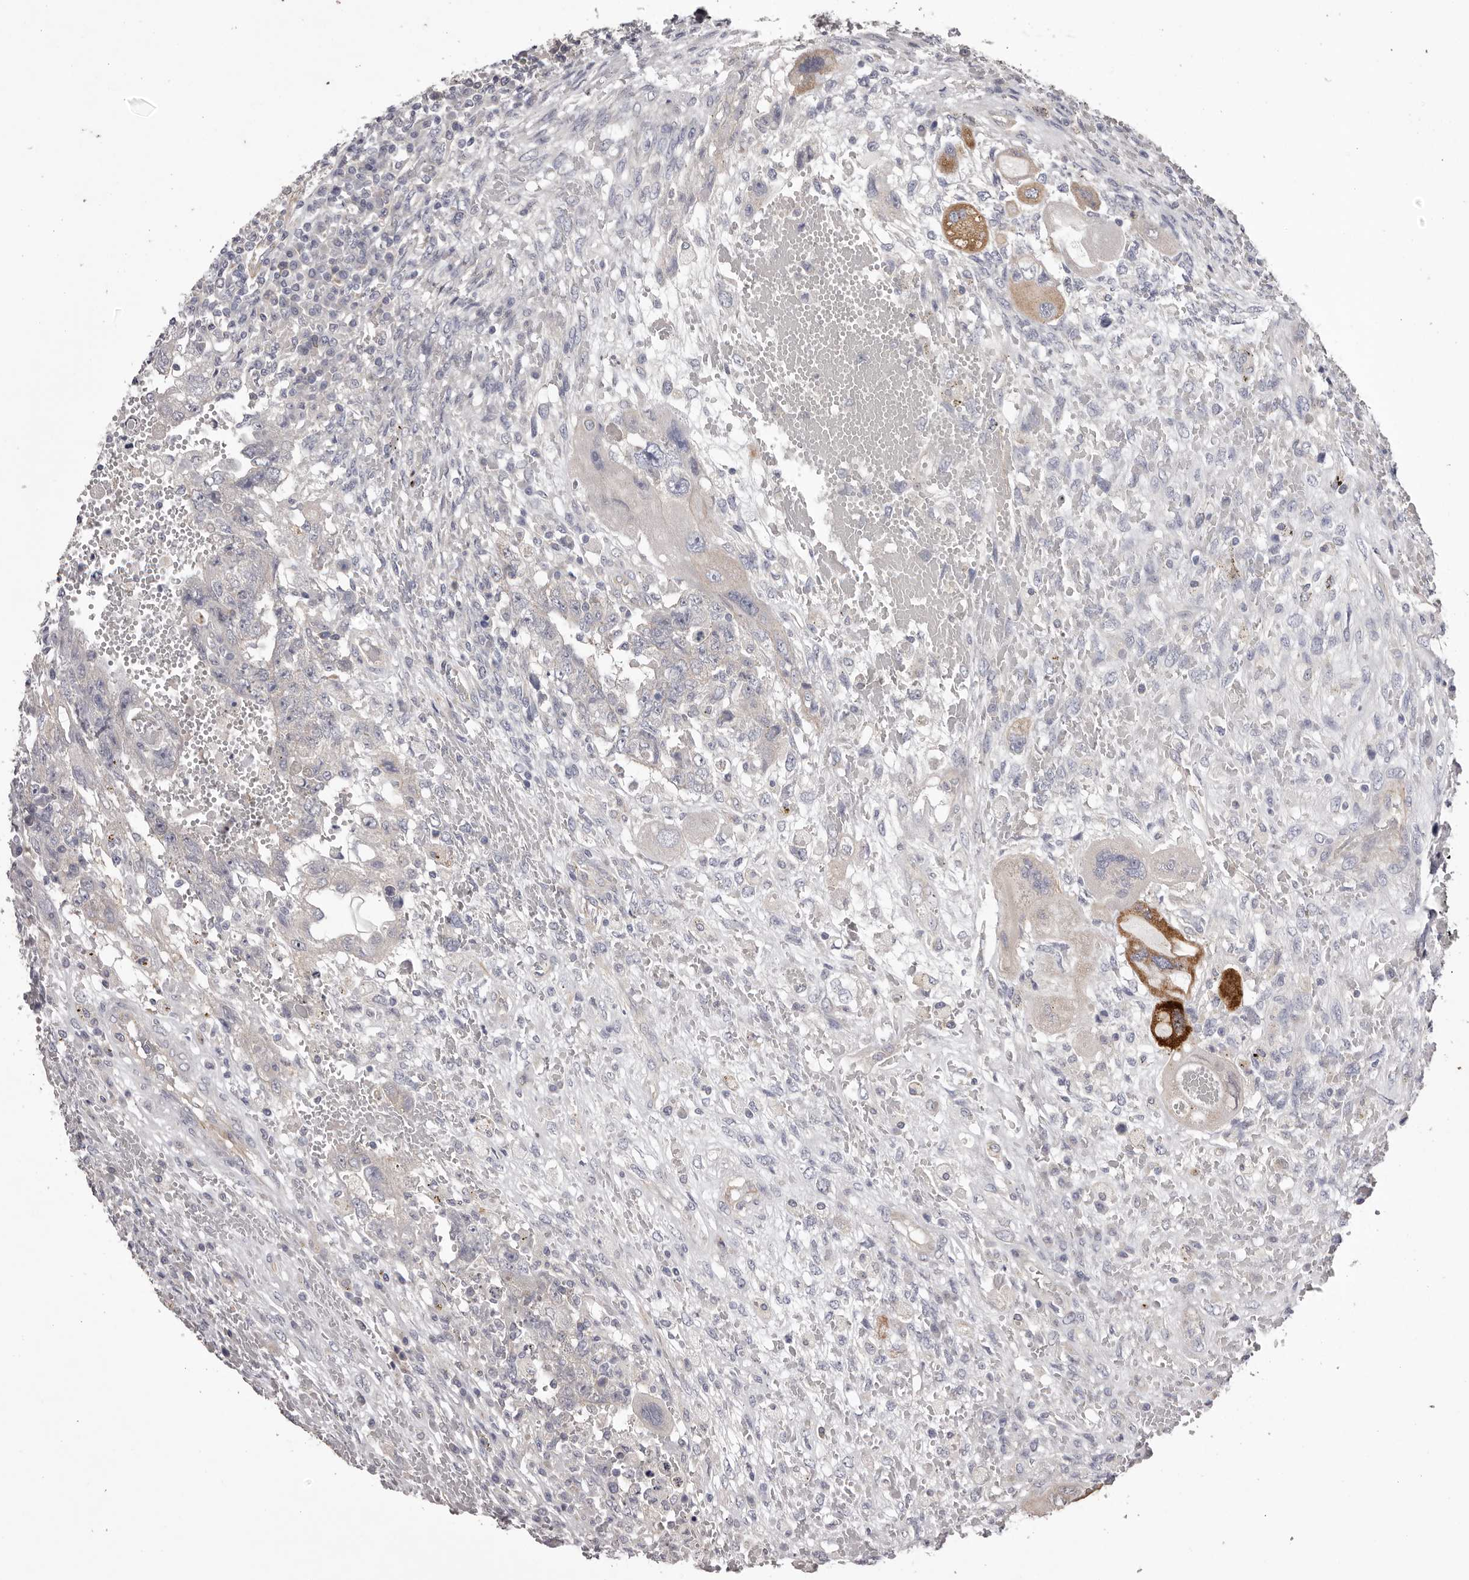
{"staining": {"intensity": "negative", "quantity": "none", "location": "none"}, "tissue": "testis cancer", "cell_type": "Tumor cells", "image_type": "cancer", "snomed": [{"axis": "morphology", "description": "Carcinoma, Embryonal, NOS"}, {"axis": "topography", "description": "Testis"}], "caption": "An immunohistochemistry histopathology image of embryonal carcinoma (testis) is shown. There is no staining in tumor cells of embryonal carcinoma (testis).", "gene": "PNRC1", "patient": {"sex": "male", "age": 26}}